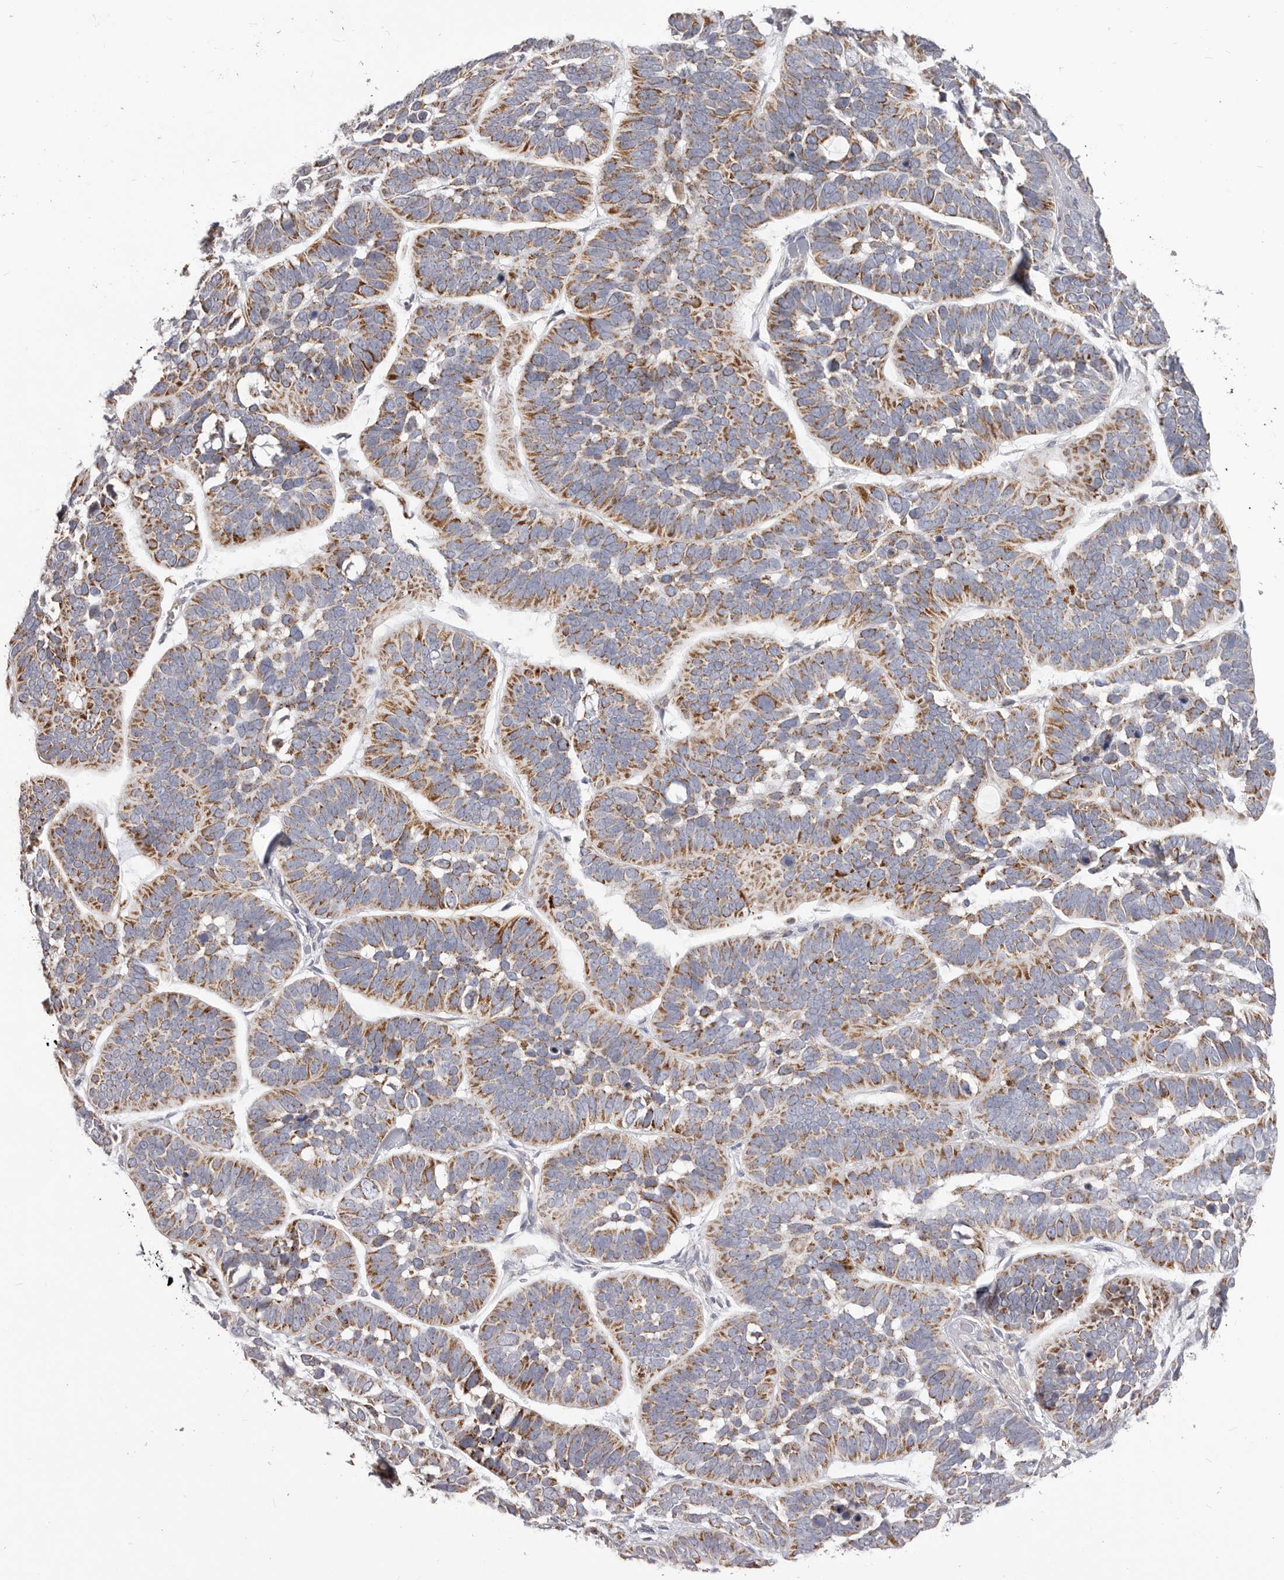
{"staining": {"intensity": "moderate", "quantity": ">75%", "location": "cytoplasmic/membranous"}, "tissue": "skin cancer", "cell_type": "Tumor cells", "image_type": "cancer", "snomed": [{"axis": "morphology", "description": "Basal cell carcinoma"}, {"axis": "topography", "description": "Skin"}], "caption": "About >75% of tumor cells in human skin cancer show moderate cytoplasmic/membranous protein expression as visualized by brown immunohistochemical staining.", "gene": "PRMT2", "patient": {"sex": "male", "age": 62}}